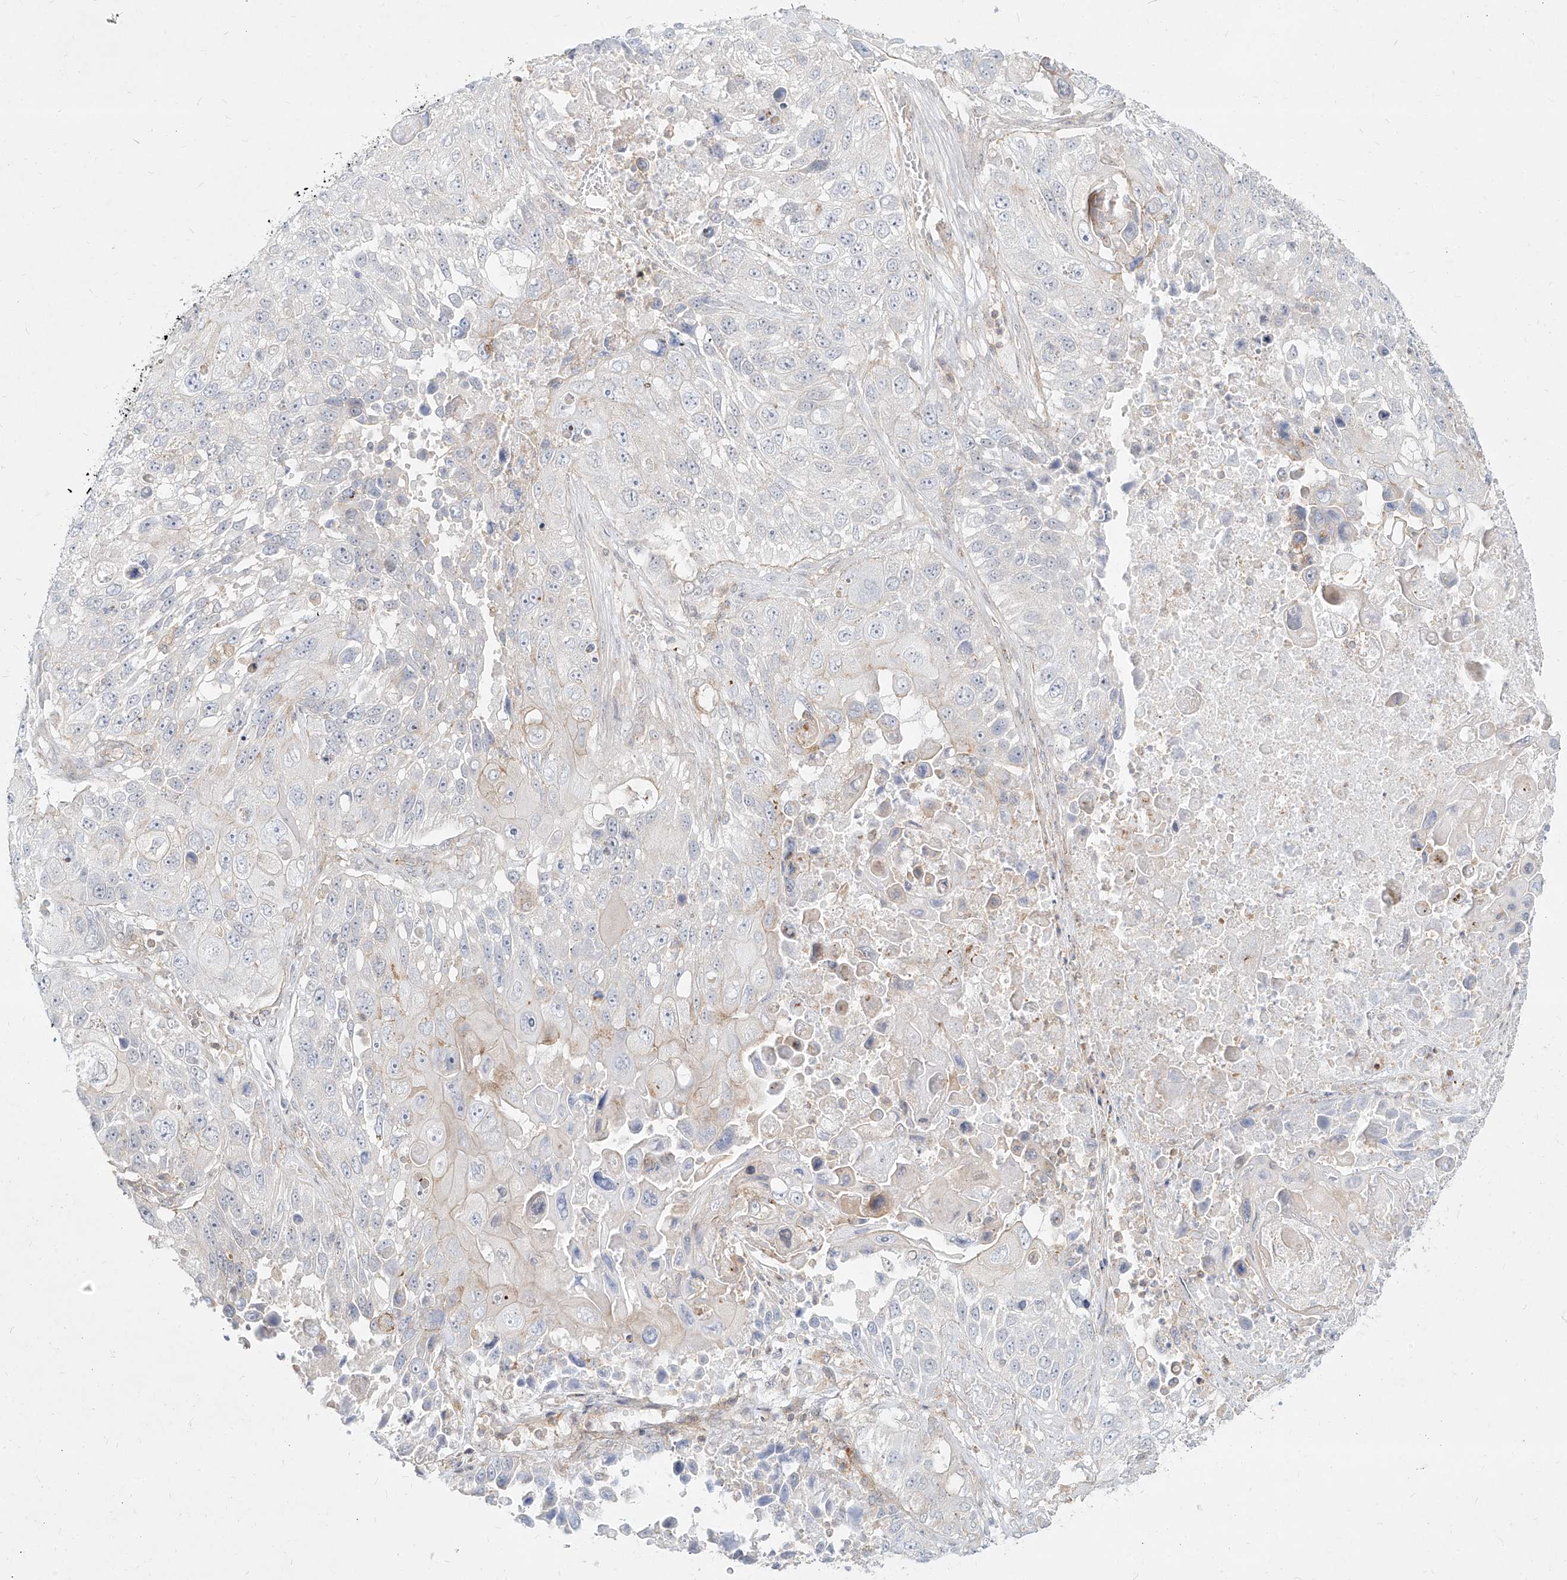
{"staining": {"intensity": "negative", "quantity": "none", "location": "none"}, "tissue": "lung cancer", "cell_type": "Tumor cells", "image_type": "cancer", "snomed": [{"axis": "morphology", "description": "Squamous cell carcinoma, NOS"}, {"axis": "topography", "description": "Lung"}], "caption": "DAB immunohistochemical staining of human squamous cell carcinoma (lung) displays no significant staining in tumor cells.", "gene": "SLC2A12", "patient": {"sex": "male", "age": 61}}